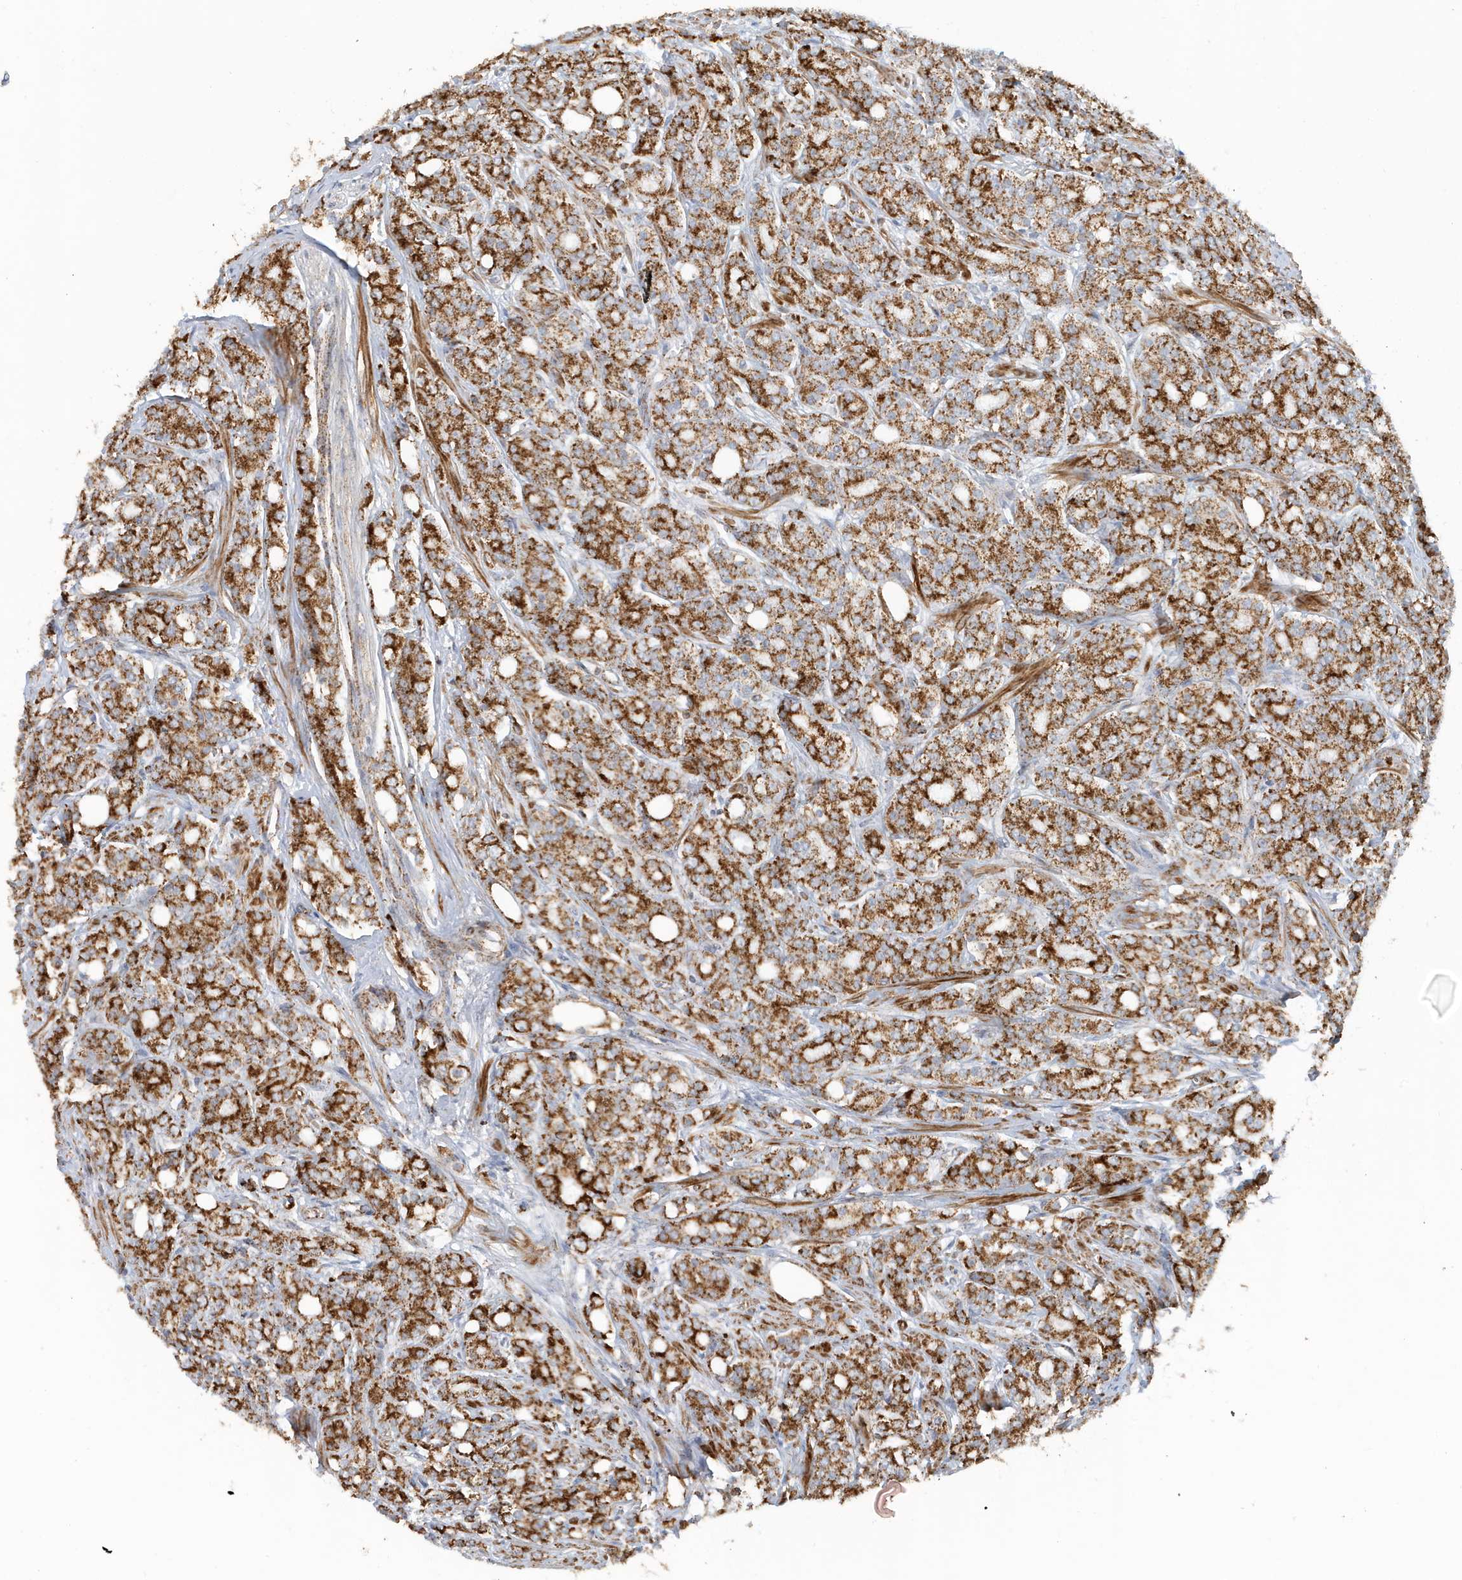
{"staining": {"intensity": "strong", "quantity": ">75%", "location": "cytoplasmic/membranous"}, "tissue": "prostate cancer", "cell_type": "Tumor cells", "image_type": "cancer", "snomed": [{"axis": "morphology", "description": "Adenocarcinoma, High grade"}, {"axis": "topography", "description": "Prostate"}], "caption": "Brown immunohistochemical staining in human adenocarcinoma (high-grade) (prostate) exhibits strong cytoplasmic/membranous staining in about >75% of tumor cells.", "gene": "MAN1A1", "patient": {"sex": "male", "age": 62}}